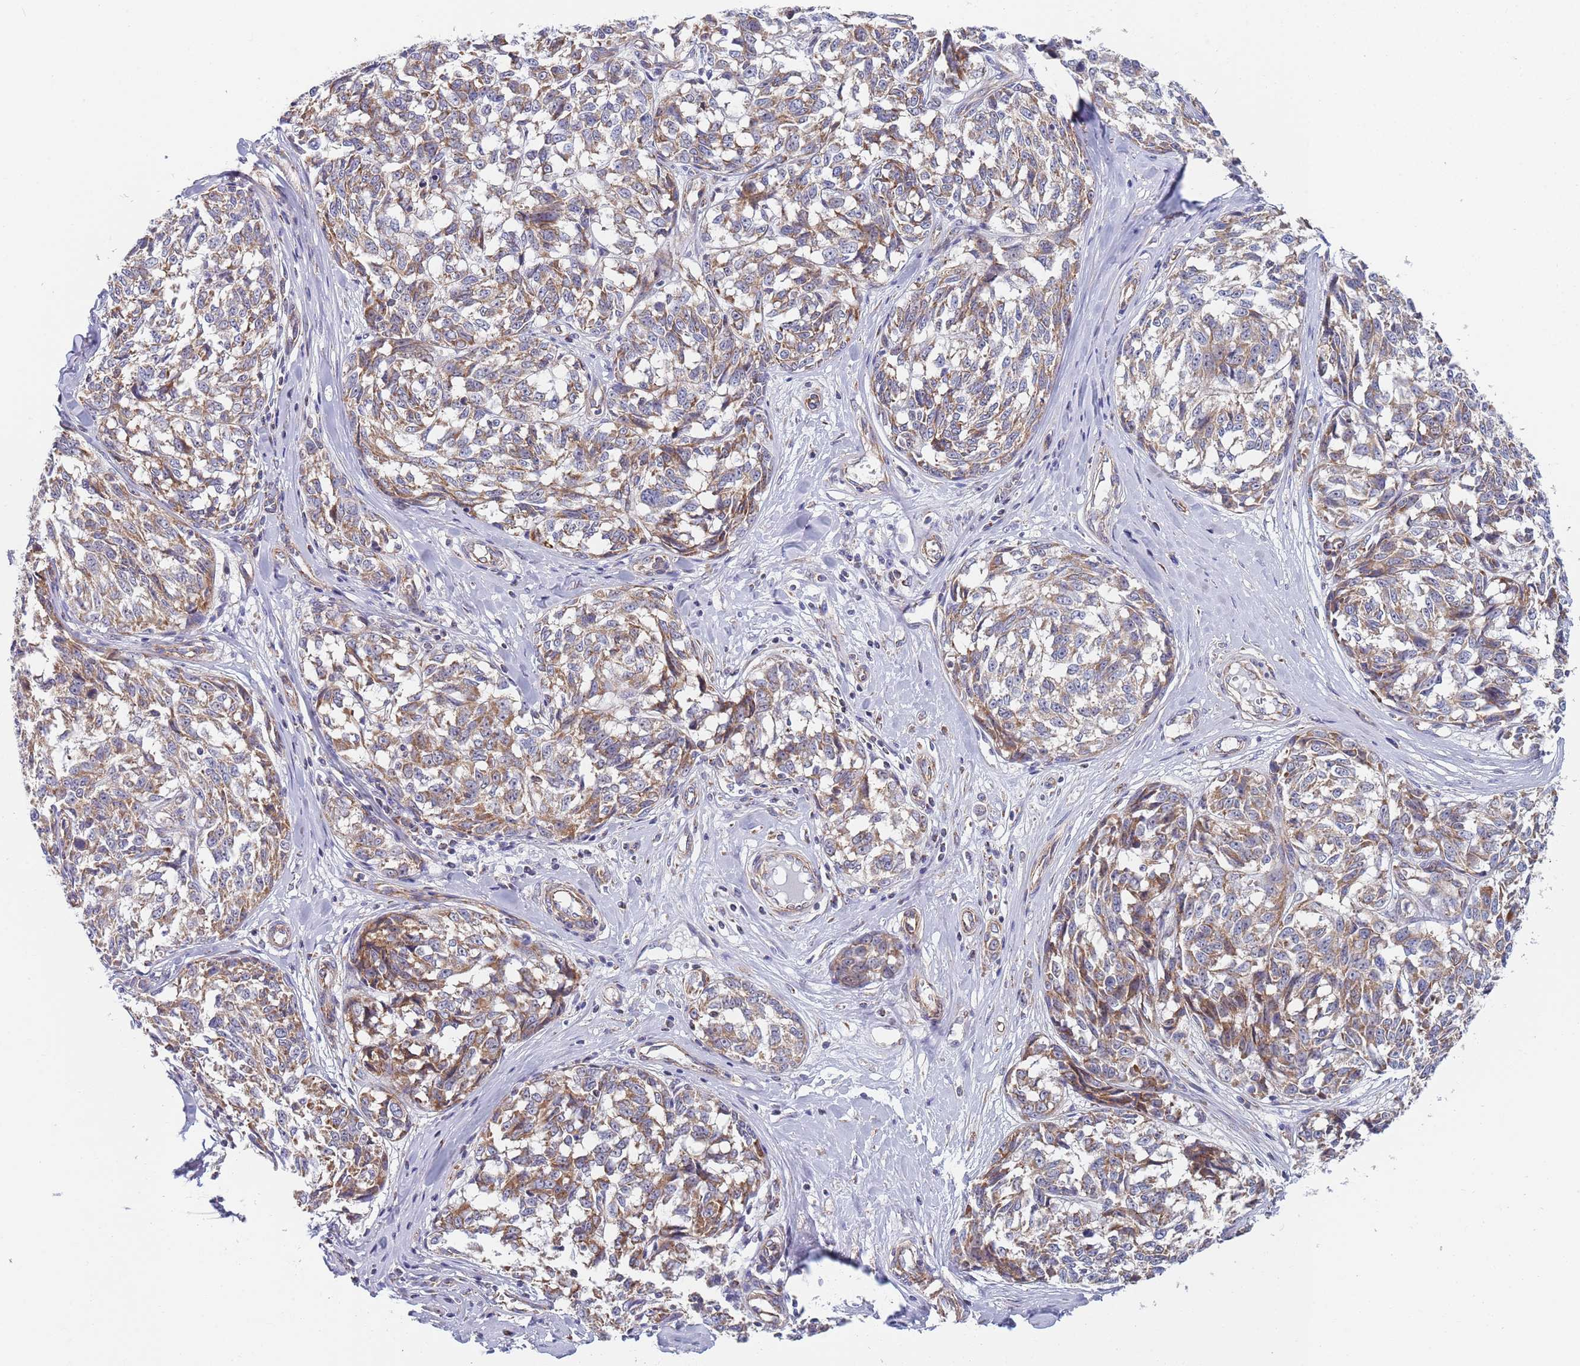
{"staining": {"intensity": "moderate", "quantity": ">75%", "location": "cytoplasmic/membranous"}, "tissue": "melanoma", "cell_type": "Tumor cells", "image_type": "cancer", "snomed": [{"axis": "morphology", "description": "Normal tissue, NOS"}, {"axis": "morphology", "description": "Malignant melanoma, NOS"}, {"axis": "topography", "description": "Skin"}], "caption": "About >75% of tumor cells in human malignant melanoma show moderate cytoplasmic/membranous protein expression as visualized by brown immunohistochemical staining.", "gene": "PWWP3A", "patient": {"sex": "female", "age": 64}}